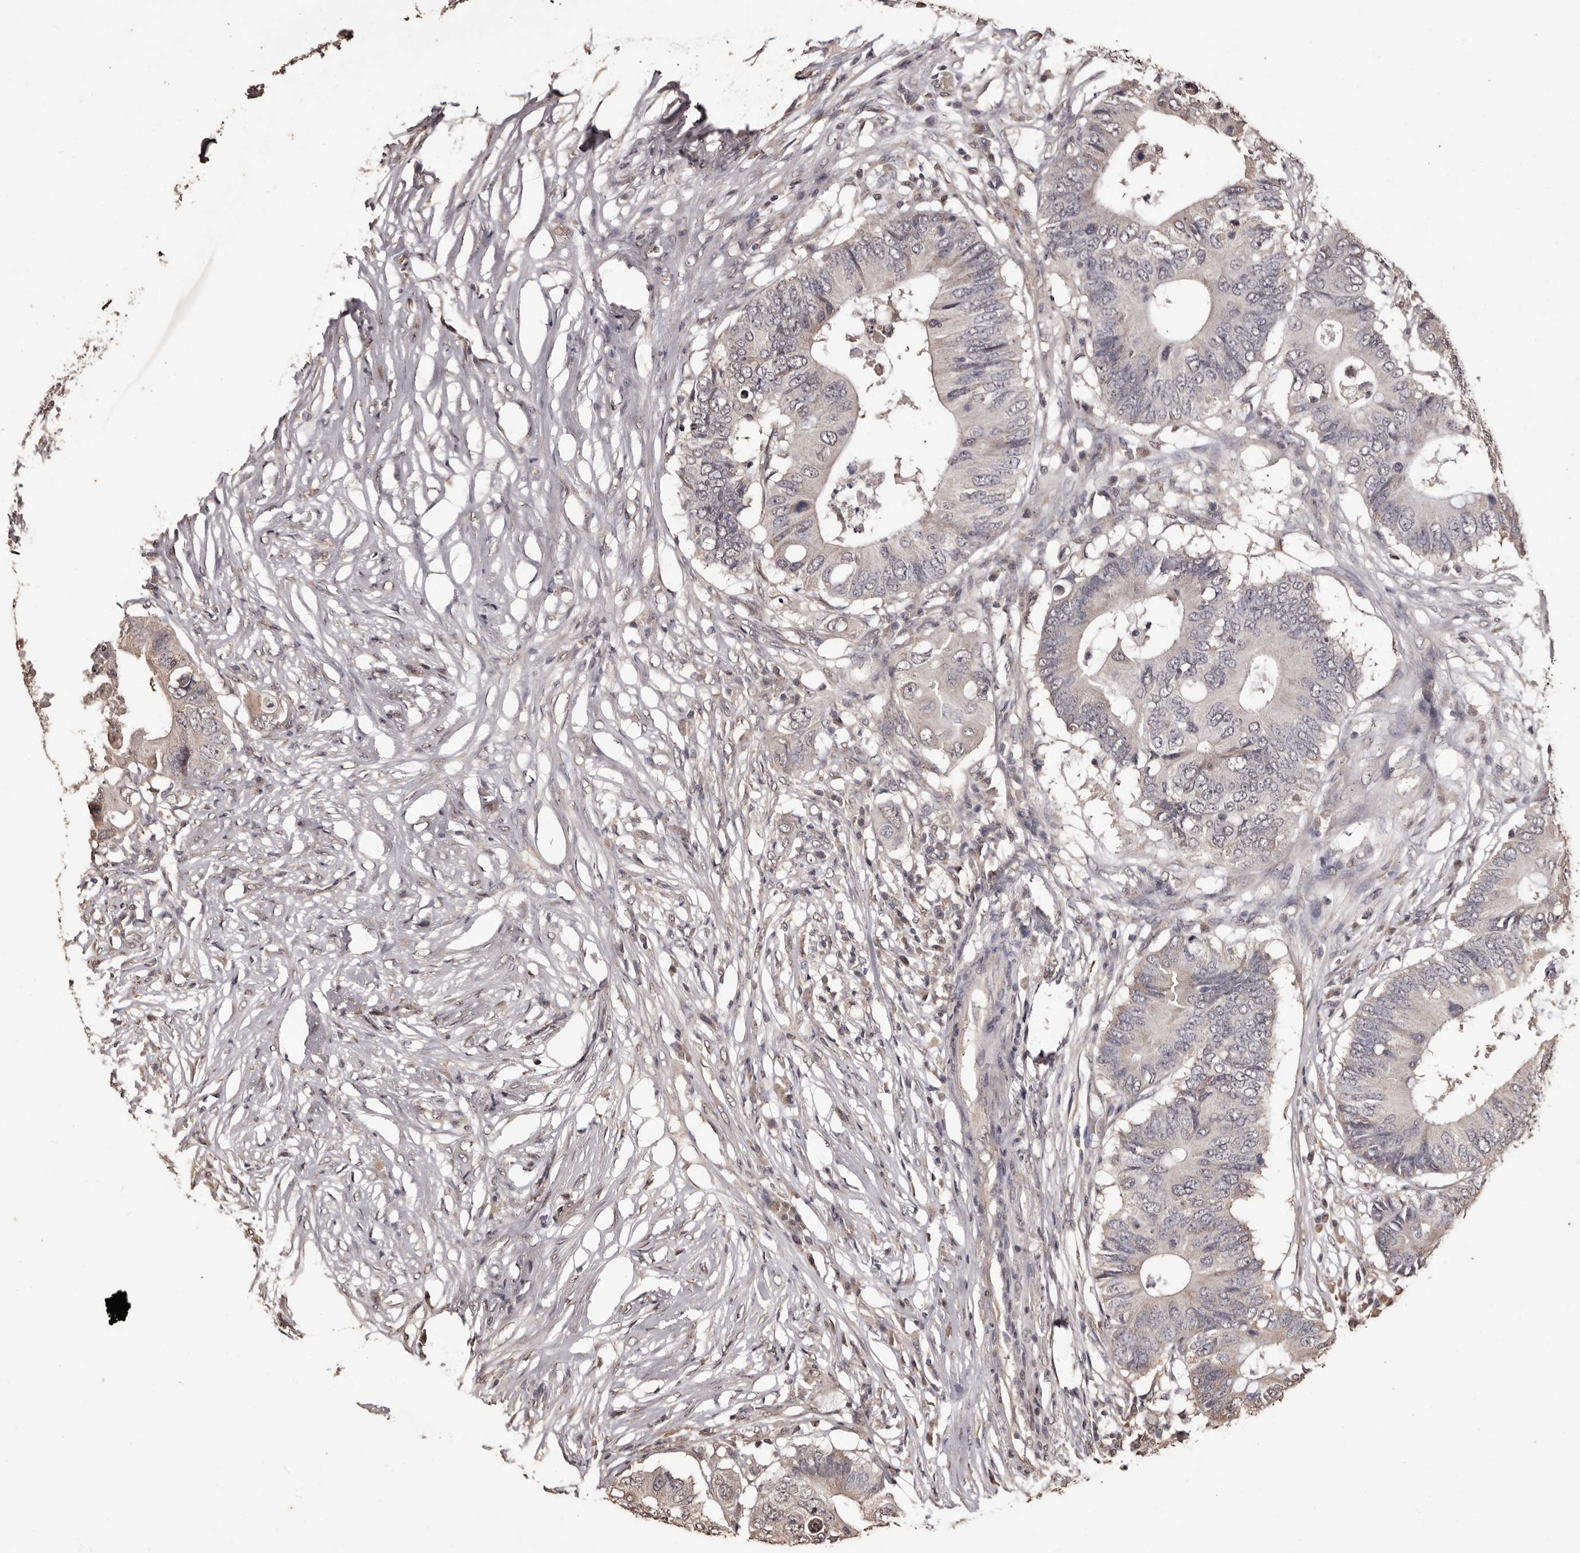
{"staining": {"intensity": "negative", "quantity": "none", "location": "none"}, "tissue": "colorectal cancer", "cell_type": "Tumor cells", "image_type": "cancer", "snomed": [{"axis": "morphology", "description": "Adenocarcinoma, NOS"}, {"axis": "topography", "description": "Colon"}], "caption": "Adenocarcinoma (colorectal) was stained to show a protein in brown. There is no significant positivity in tumor cells.", "gene": "NAV1", "patient": {"sex": "male", "age": 71}}